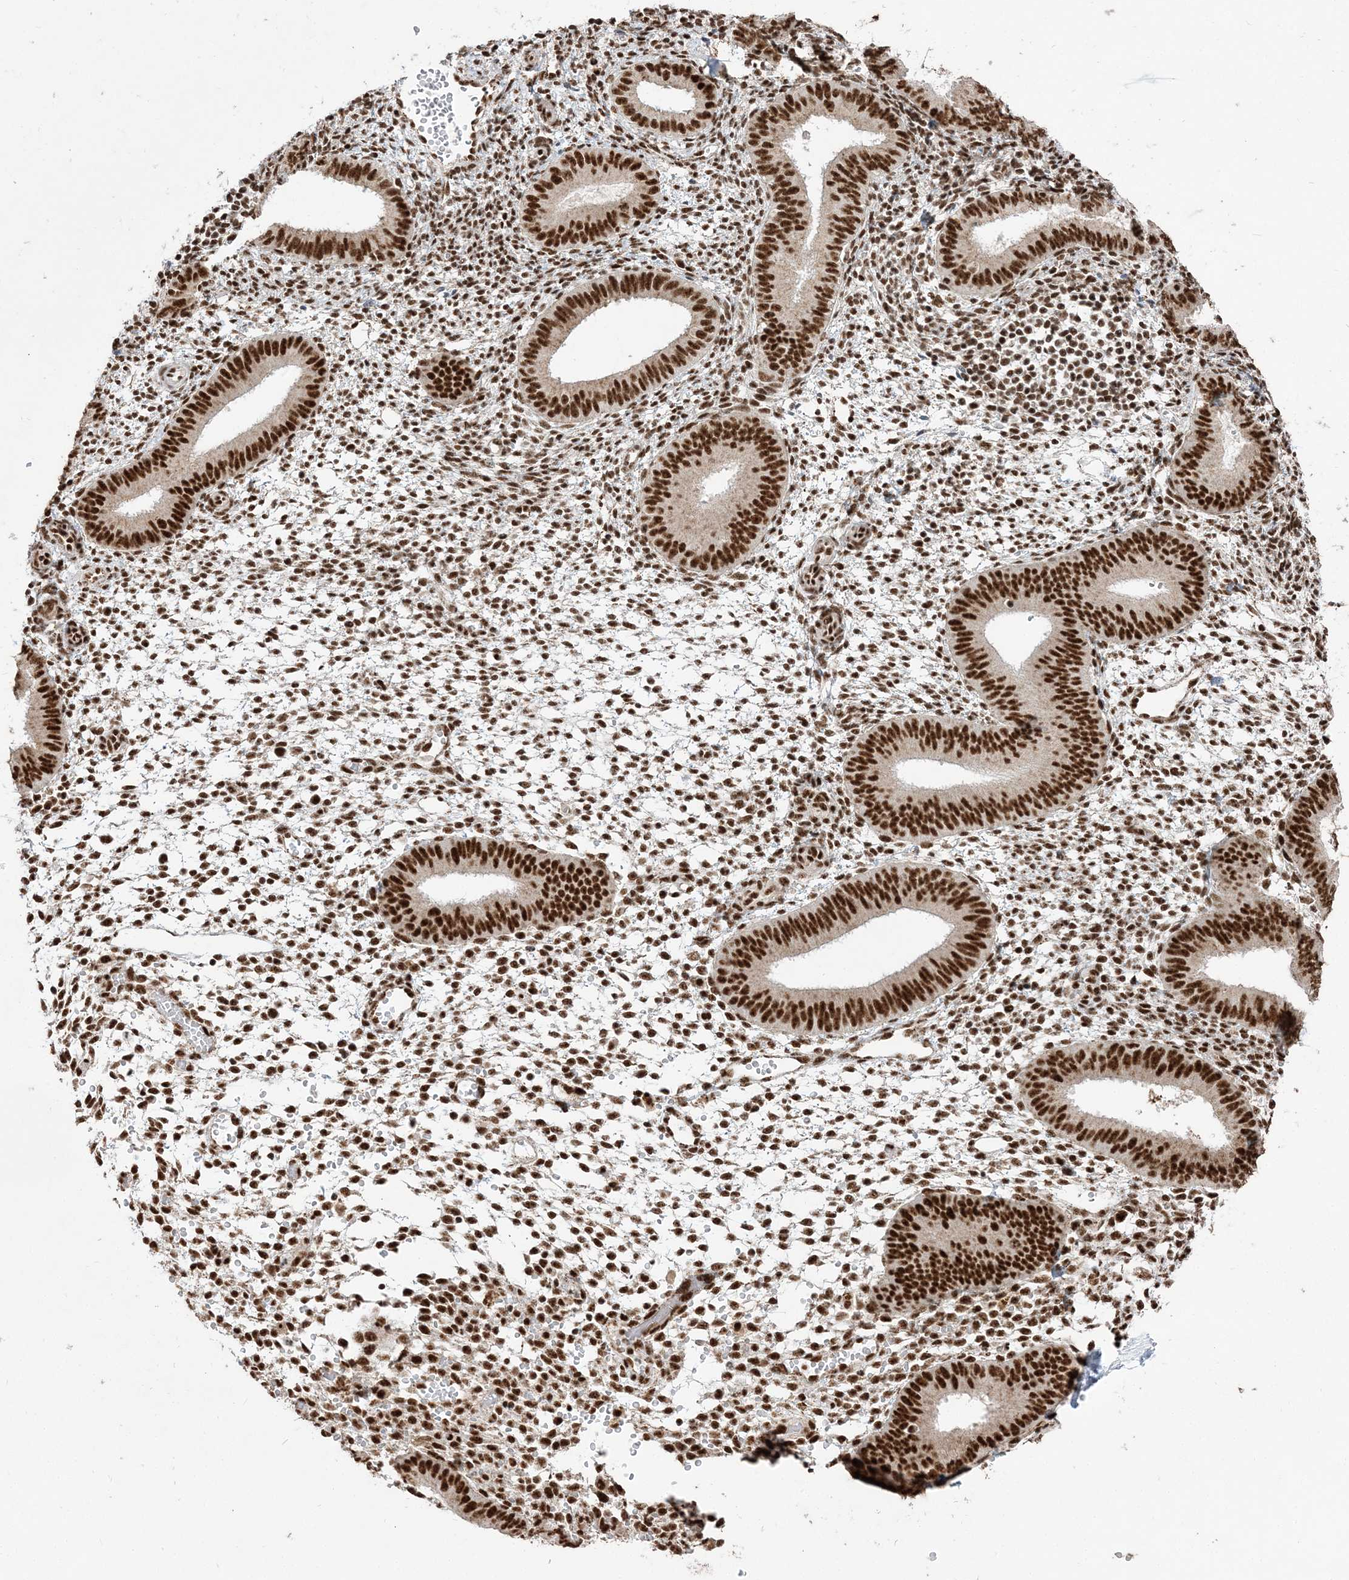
{"staining": {"intensity": "strong", "quantity": ">75%", "location": "nuclear"}, "tissue": "endometrium", "cell_type": "Cells in endometrial stroma", "image_type": "normal", "snomed": [{"axis": "morphology", "description": "Normal tissue, NOS"}, {"axis": "topography", "description": "Uterus"}, {"axis": "topography", "description": "Endometrium"}], "caption": "Cells in endometrial stroma show strong nuclear staining in about >75% of cells in unremarkable endometrium.", "gene": "RBM17", "patient": {"sex": "female", "age": 48}}